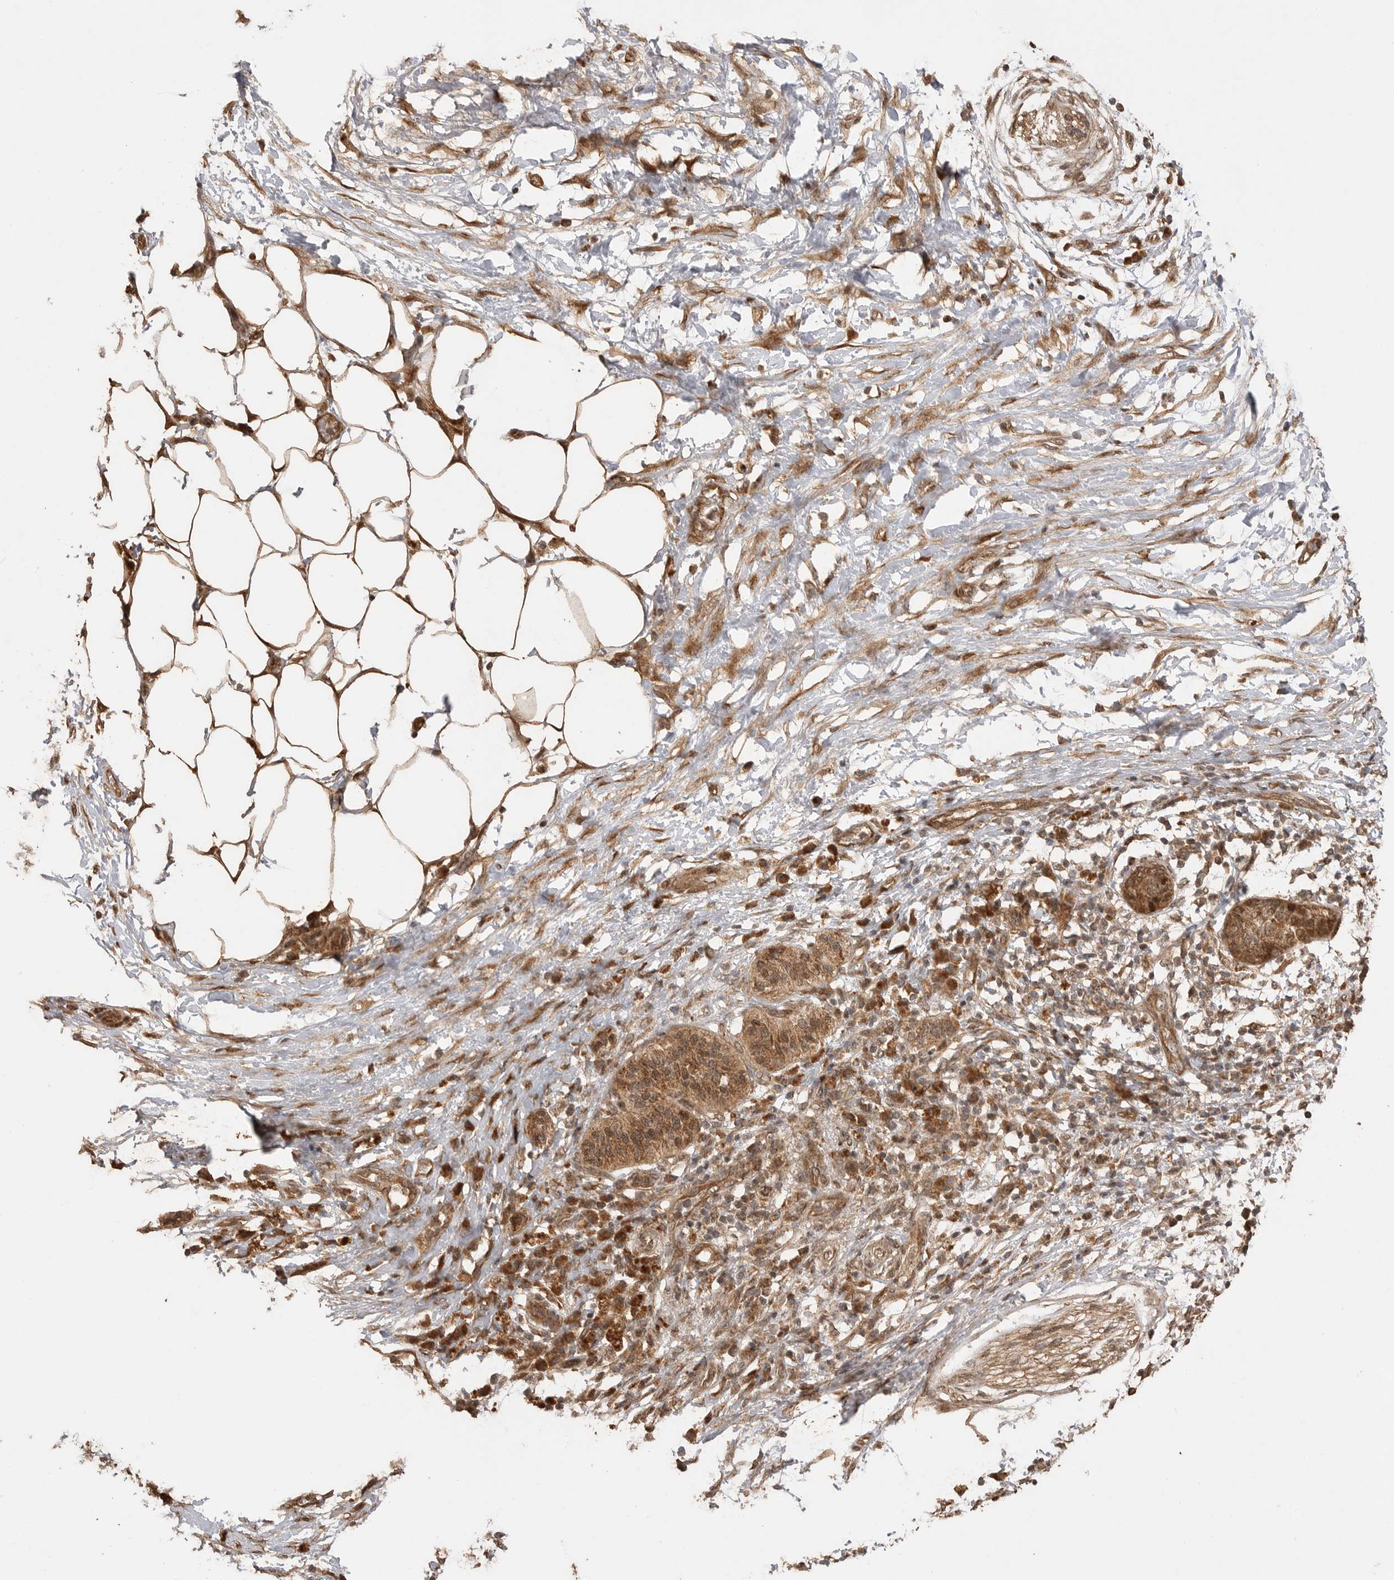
{"staining": {"intensity": "moderate", "quantity": ">75%", "location": "cytoplasmic/membranous,nuclear"}, "tissue": "pancreatic cancer", "cell_type": "Tumor cells", "image_type": "cancer", "snomed": [{"axis": "morphology", "description": "Adenocarcinoma, NOS"}, {"axis": "topography", "description": "Pancreas"}], "caption": "A photomicrograph of pancreatic cancer (adenocarcinoma) stained for a protein demonstrates moderate cytoplasmic/membranous and nuclear brown staining in tumor cells.", "gene": "BOC", "patient": {"sex": "female", "age": 78}}